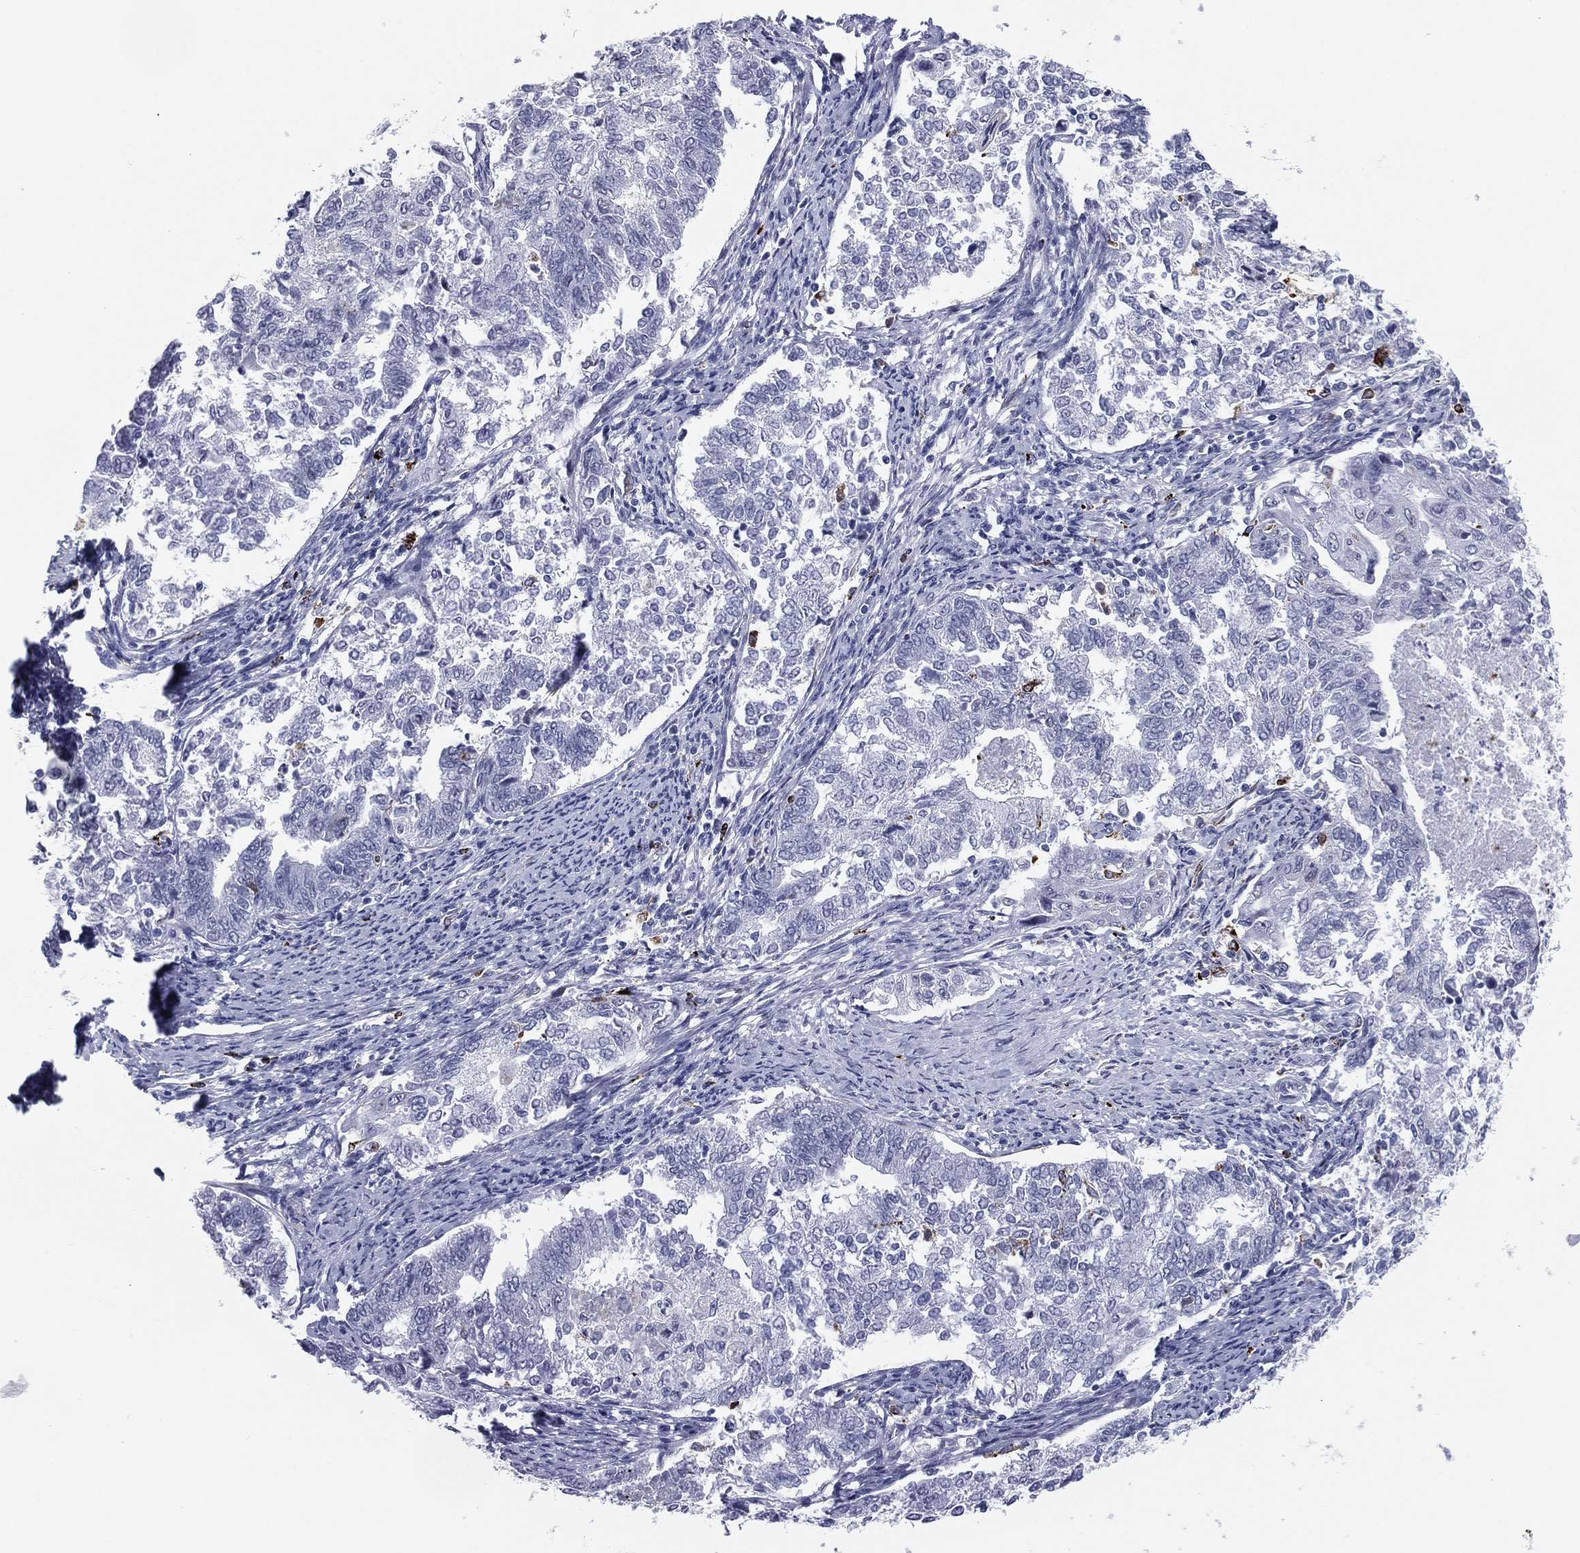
{"staining": {"intensity": "negative", "quantity": "none", "location": "none"}, "tissue": "endometrial cancer", "cell_type": "Tumor cells", "image_type": "cancer", "snomed": [{"axis": "morphology", "description": "Adenocarcinoma, NOS"}, {"axis": "topography", "description": "Endometrium"}], "caption": "The image reveals no significant staining in tumor cells of endometrial cancer (adenocarcinoma).", "gene": "HLA-DOA", "patient": {"sex": "female", "age": 65}}